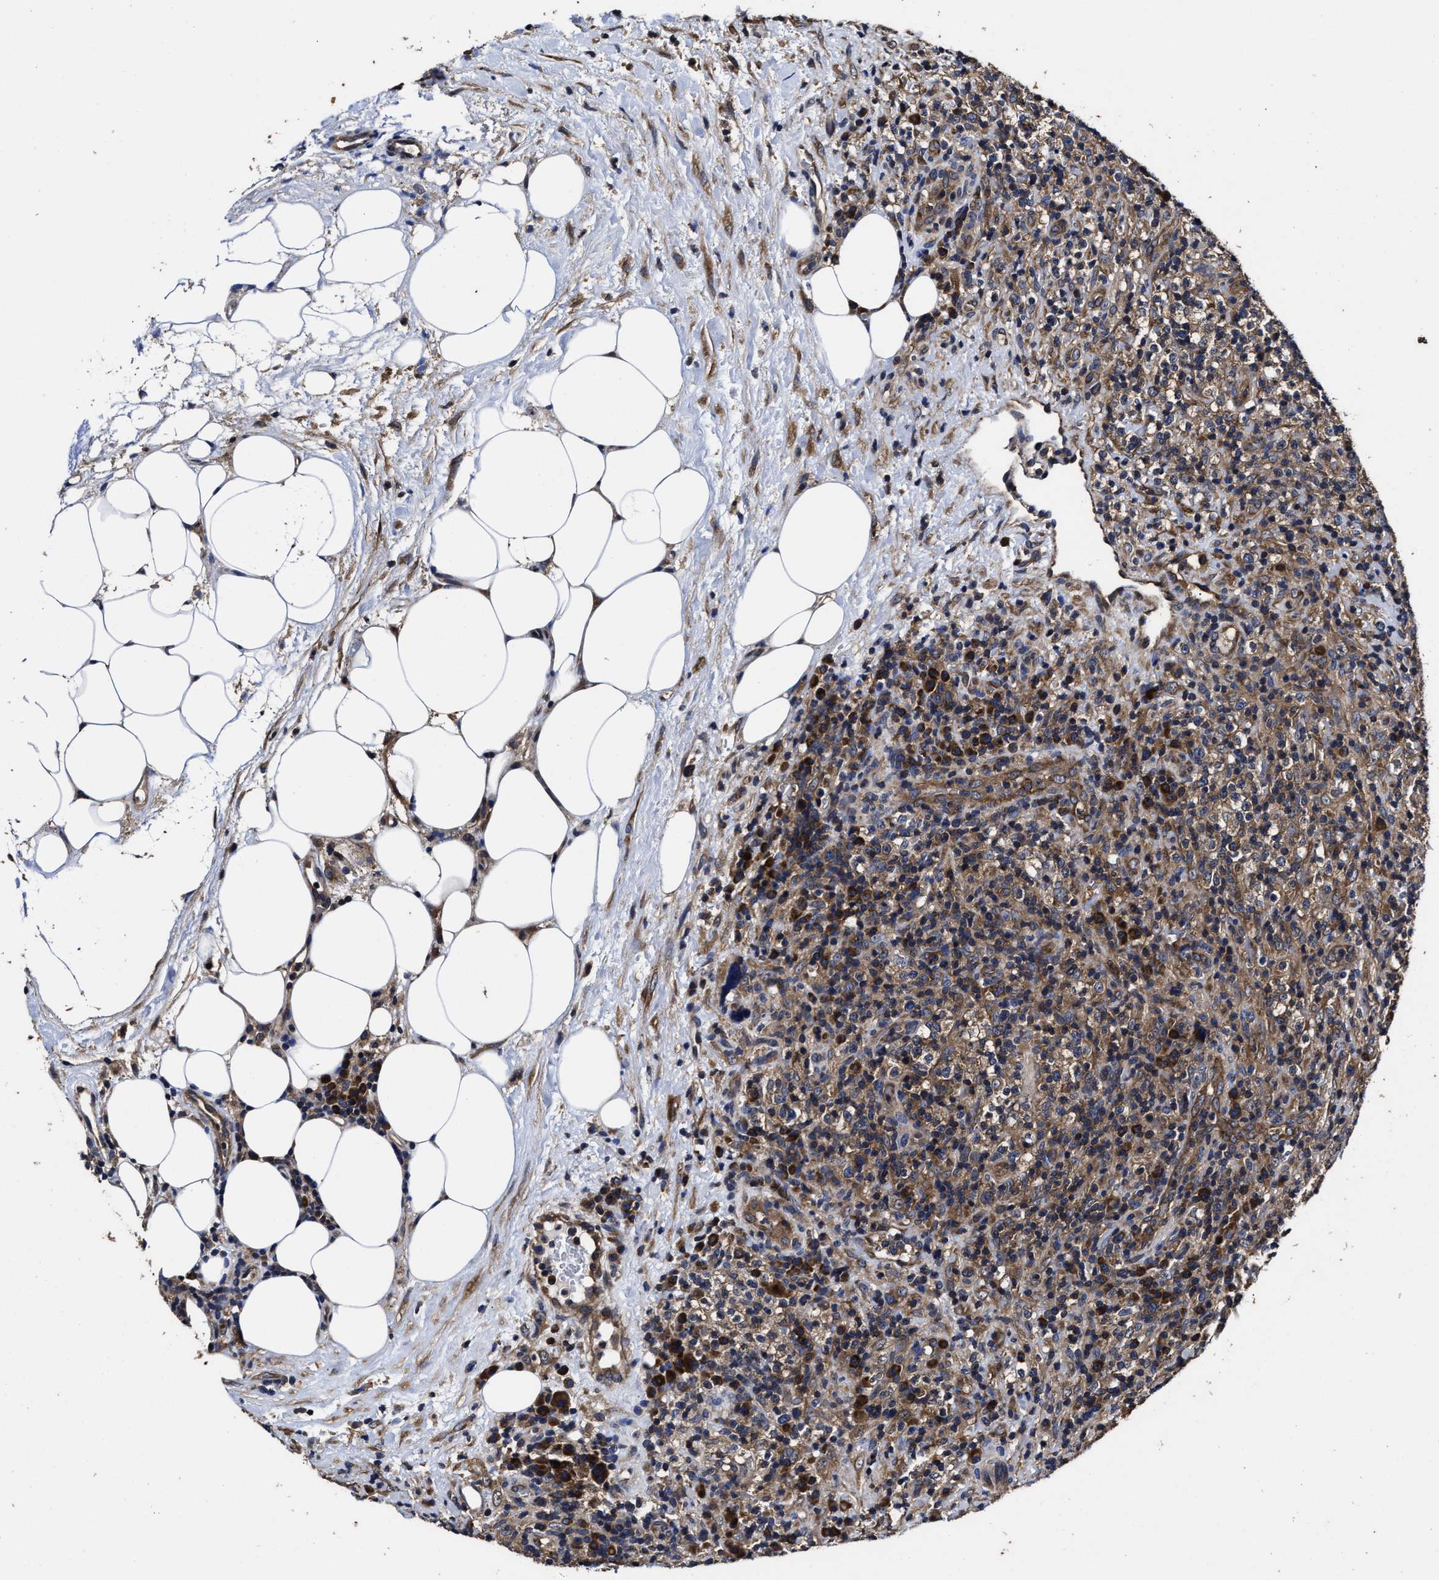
{"staining": {"intensity": "moderate", "quantity": ">75%", "location": "cytoplasmic/membranous"}, "tissue": "lymphoma", "cell_type": "Tumor cells", "image_type": "cancer", "snomed": [{"axis": "morphology", "description": "Malignant lymphoma, non-Hodgkin's type, High grade"}, {"axis": "topography", "description": "Lymph node"}], "caption": "Protein analysis of lymphoma tissue displays moderate cytoplasmic/membranous positivity in approximately >75% of tumor cells.", "gene": "AVEN", "patient": {"sex": "female", "age": 76}}